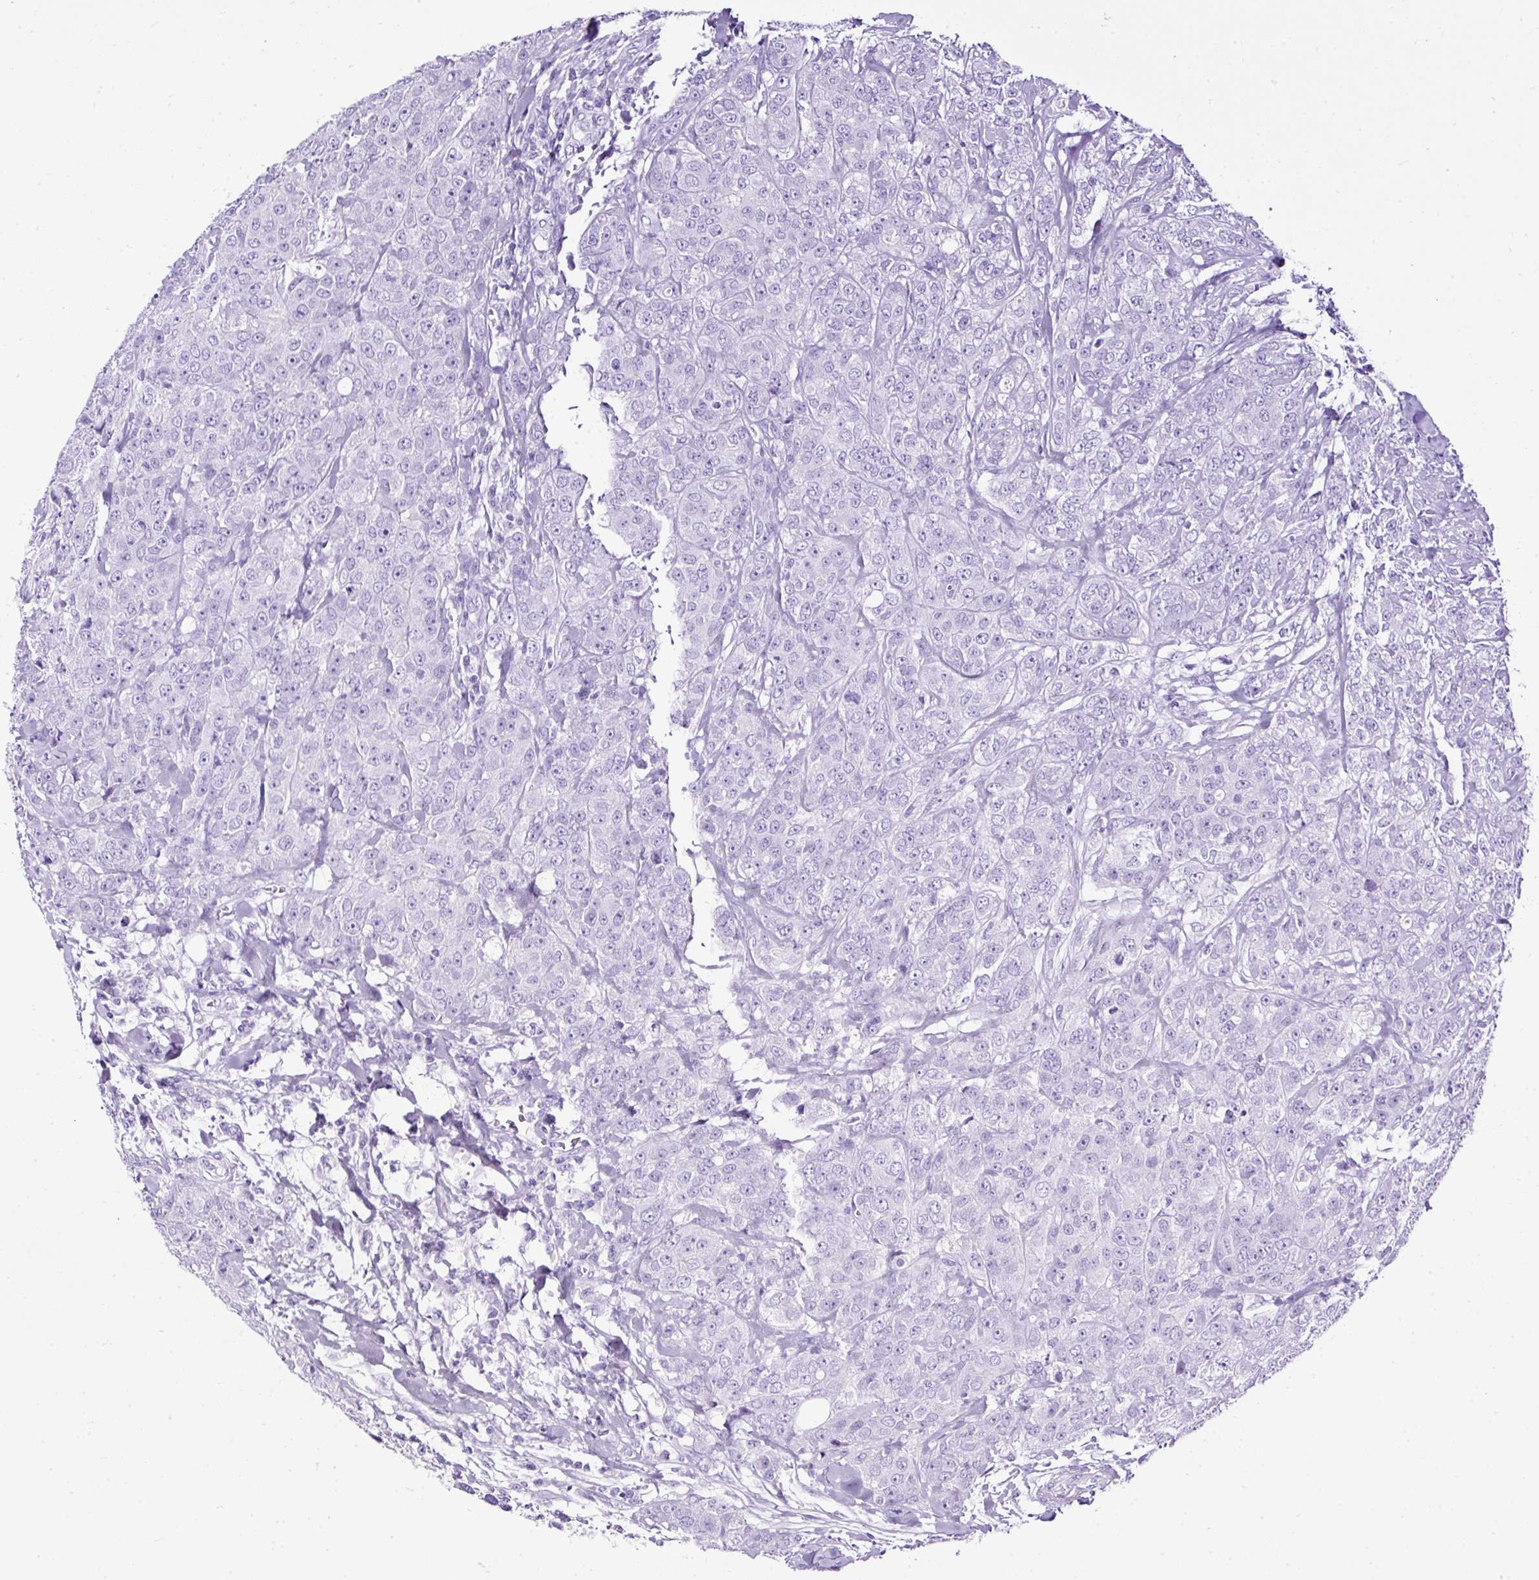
{"staining": {"intensity": "negative", "quantity": "none", "location": "none"}, "tissue": "breast cancer", "cell_type": "Tumor cells", "image_type": "cancer", "snomed": [{"axis": "morphology", "description": "Duct carcinoma"}, {"axis": "topography", "description": "Breast"}], "caption": "Tumor cells show no significant protein staining in breast cancer (invasive ductal carcinoma).", "gene": "NTS", "patient": {"sex": "female", "age": 43}}